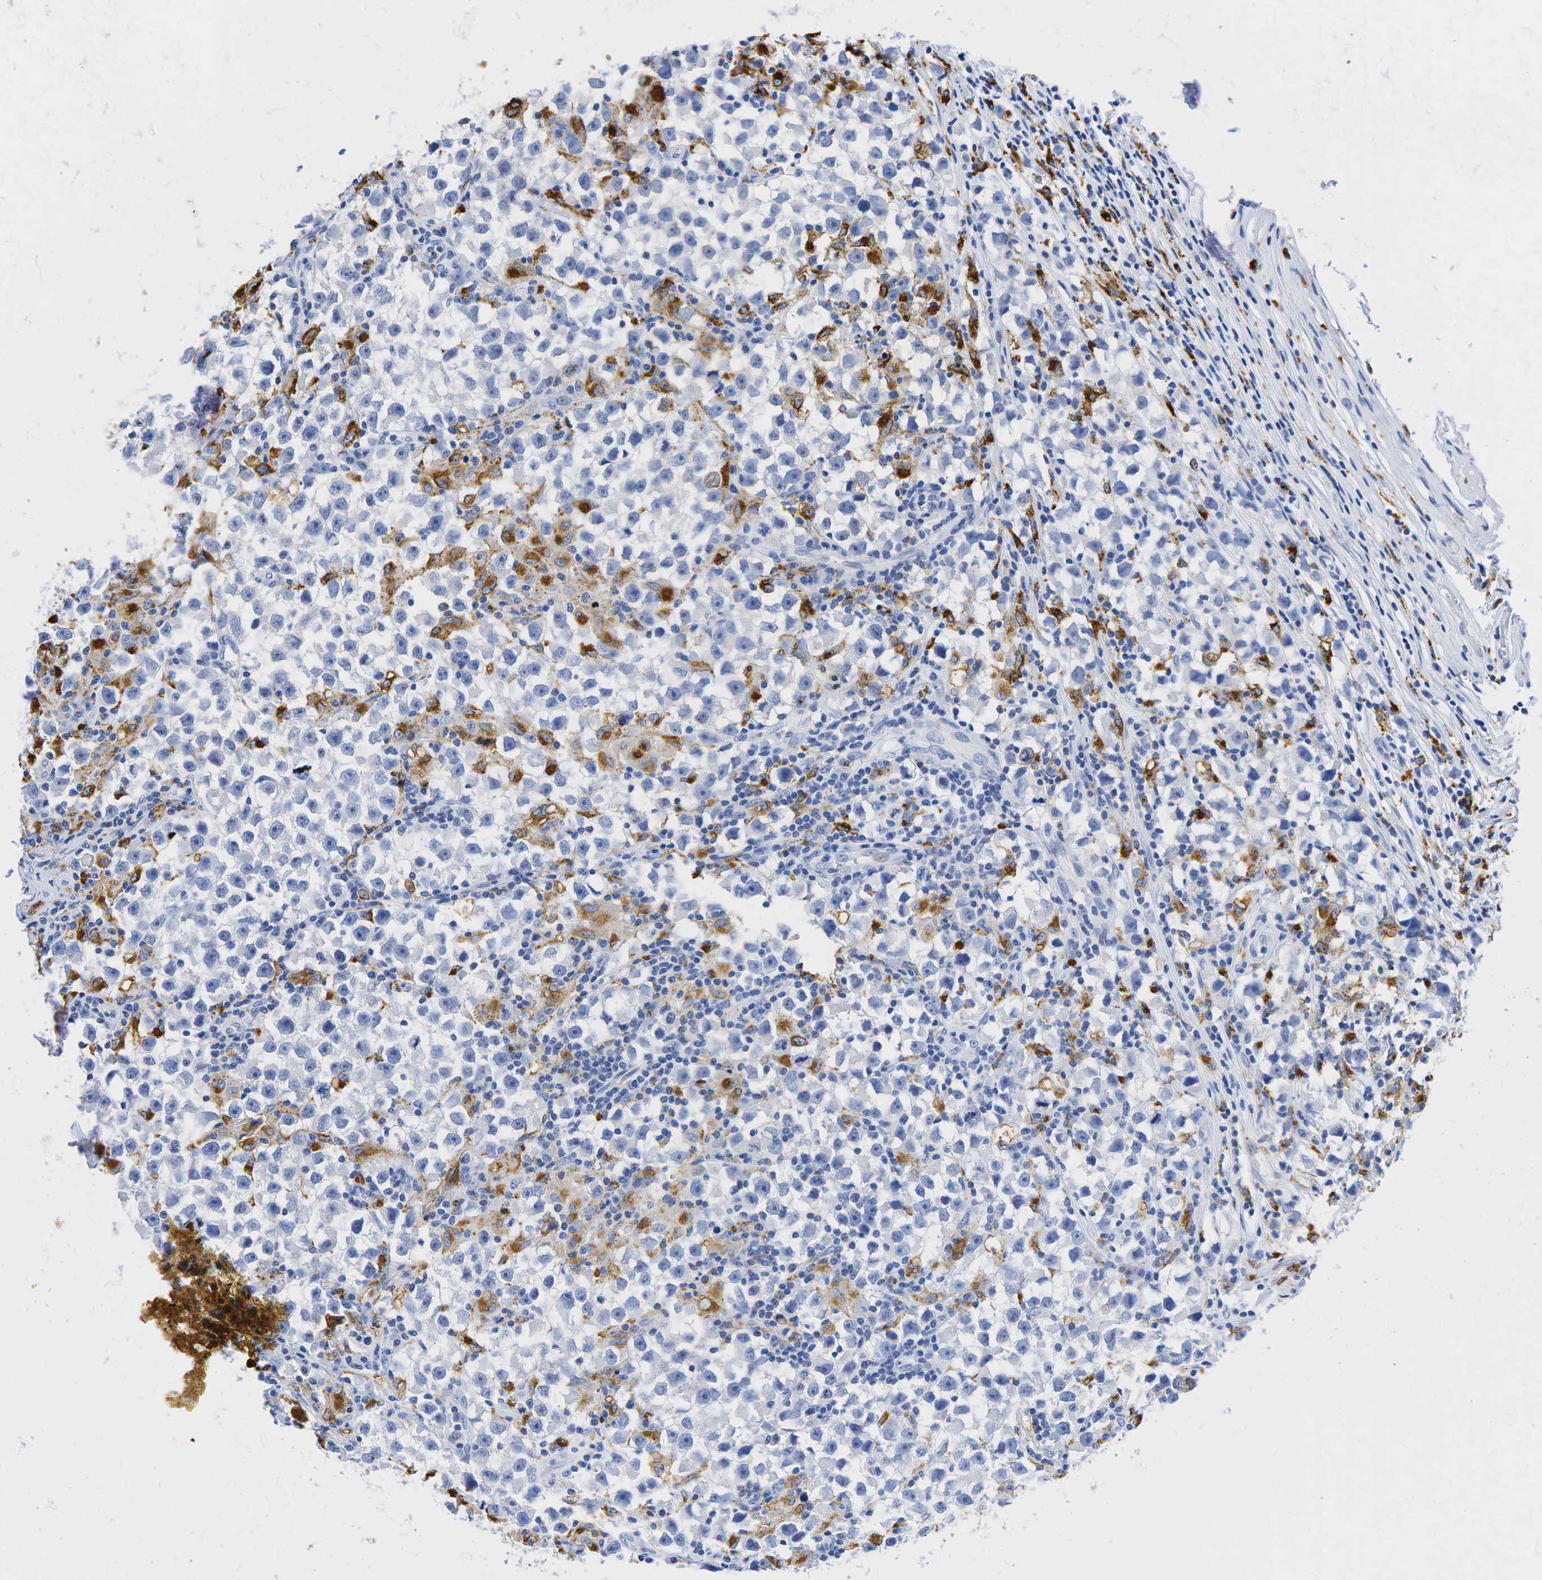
{"staining": {"intensity": "negative", "quantity": "none", "location": "none"}, "tissue": "testis cancer", "cell_type": "Tumor cells", "image_type": "cancer", "snomed": [{"axis": "morphology", "description": "Seminoma, NOS"}, {"axis": "topography", "description": "Testis"}], "caption": "Testis seminoma stained for a protein using immunohistochemistry displays no staining tumor cells.", "gene": "CD68", "patient": {"sex": "male", "age": 33}}